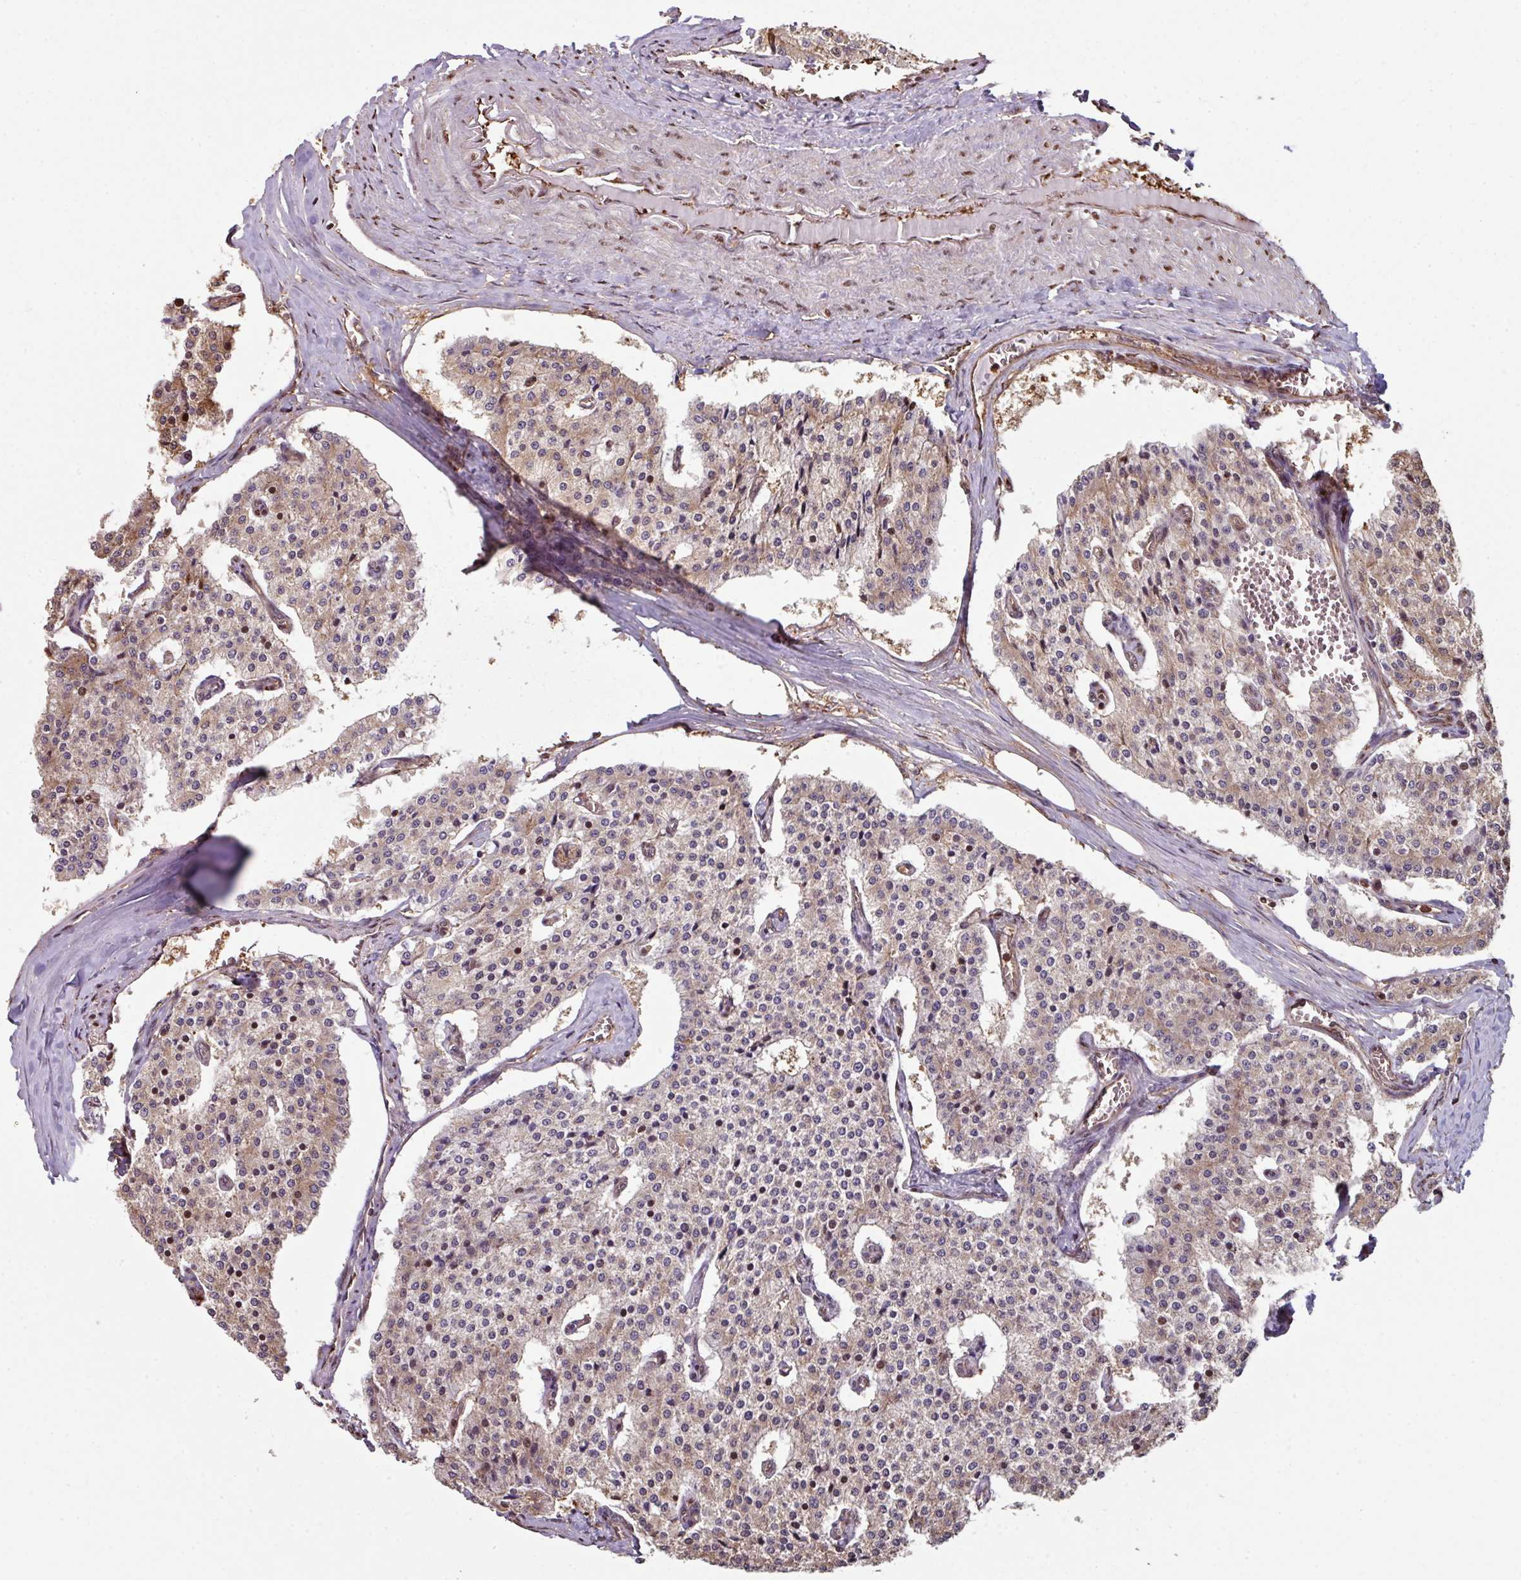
{"staining": {"intensity": "weak", "quantity": "25%-75%", "location": "cytoplasmic/membranous"}, "tissue": "carcinoid", "cell_type": "Tumor cells", "image_type": "cancer", "snomed": [{"axis": "morphology", "description": "Carcinoid, malignant, NOS"}, {"axis": "topography", "description": "Colon"}], "caption": "A high-resolution histopathology image shows immunohistochemistry staining of malignant carcinoid, which exhibits weak cytoplasmic/membranous expression in approximately 25%-75% of tumor cells. (DAB = brown stain, brightfield microscopy at high magnification).", "gene": "ANO9", "patient": {"sex": "female", "age": 52}}